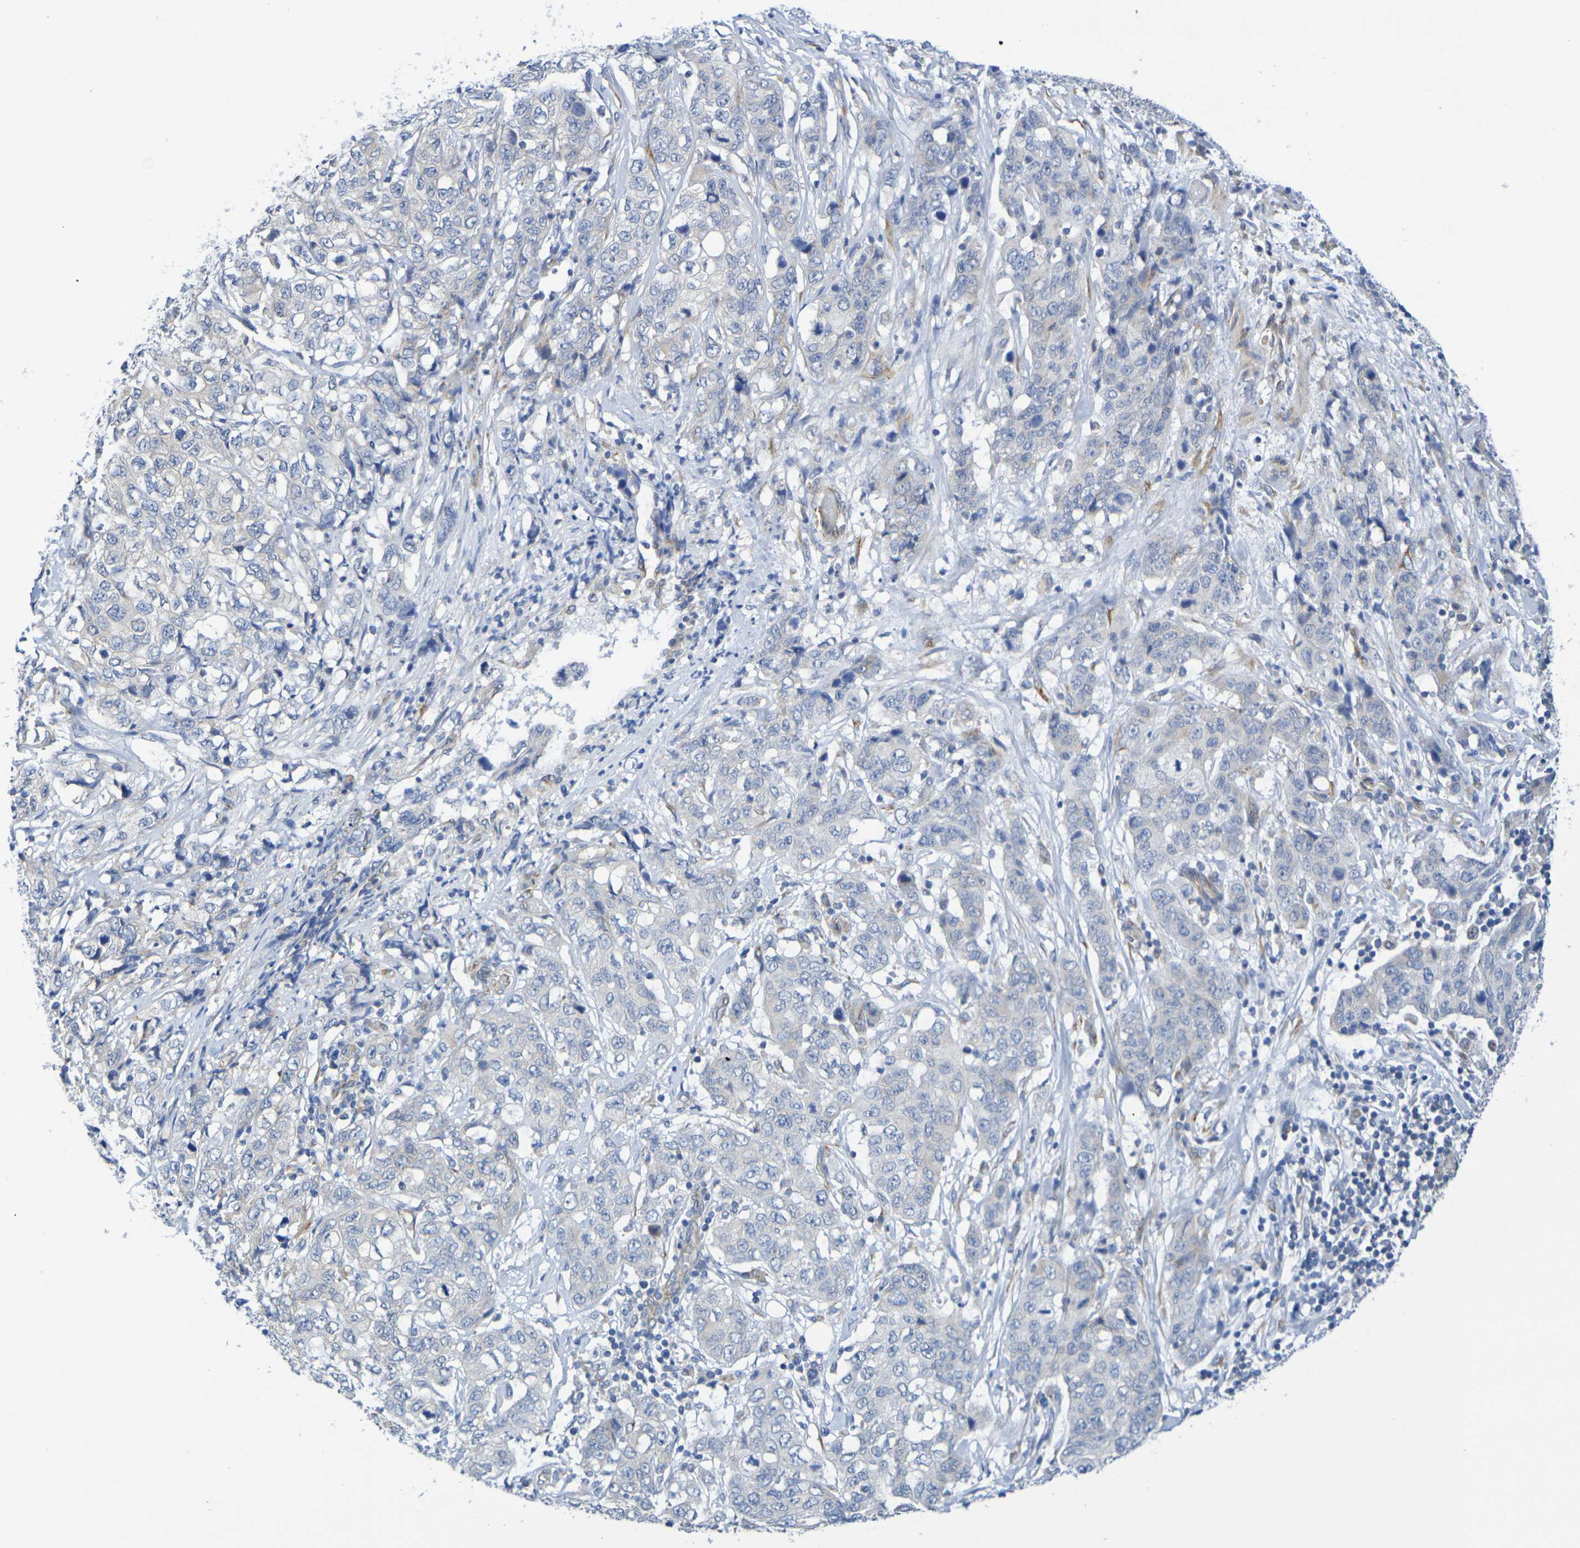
{"staining": {"intensity": "negative", "quantity": "none", "location": "none"}, "tissue": "stomach cancer", "cell_type": "Tumor cells", "image_type": "cancer", "snomed": [{"axis": "morphology", "description": "Adenocarcinoma, NOS"}, {"axis": "topography", "description": "Stomach"}], "caption": "This is an immunohistochemistry image of human stomach adenocarcinoma. There is no expression in tumor cells.", "gene": "TMCC3", "patient": {"sex": "male", "age": 48}}